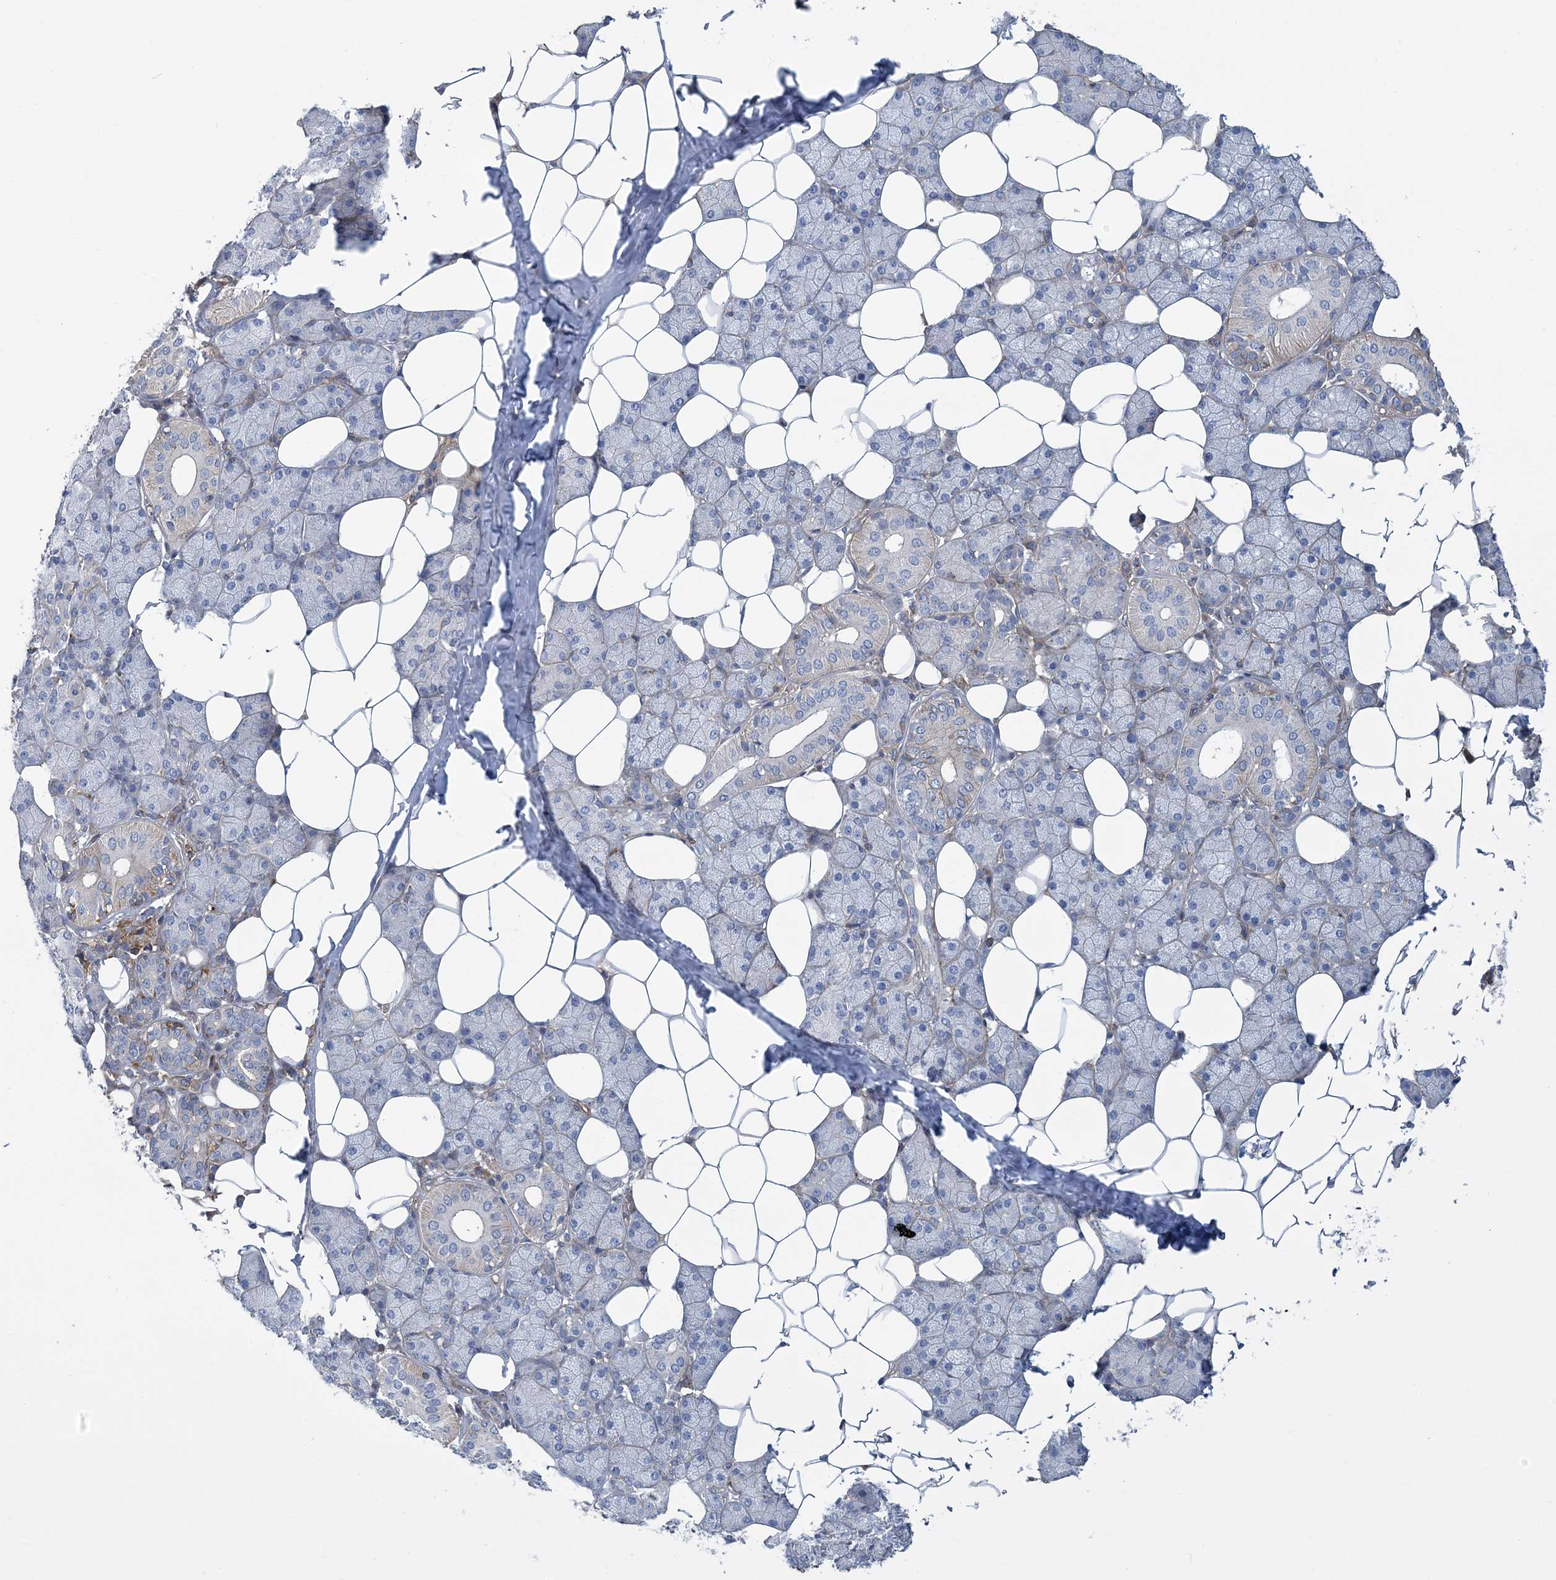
{"staining": {"intensity": "moderate", "quantity": "<25%", "location": "cytoplasmic/membranous"}, "tissue": "salivary gland", "cell_type": "Glandular cells", "image_type": "normal", "snomed": [{"axis": "morphology", "description": "Normal tissue, NOS"}, {"axis": "topography", "description": "Salivary gland"}], "caption": "The image exhibits a brown stain indicating the presence of a protein in the cytoplasmic/membranous of glandular cells in salivary gland. Using DAB (brown) and hematoxylin (blue) stains, captured at high magnification using brightfield microscopy.", "gene": "ARAP2", "patient": {"sex": "female", "age": 33}}